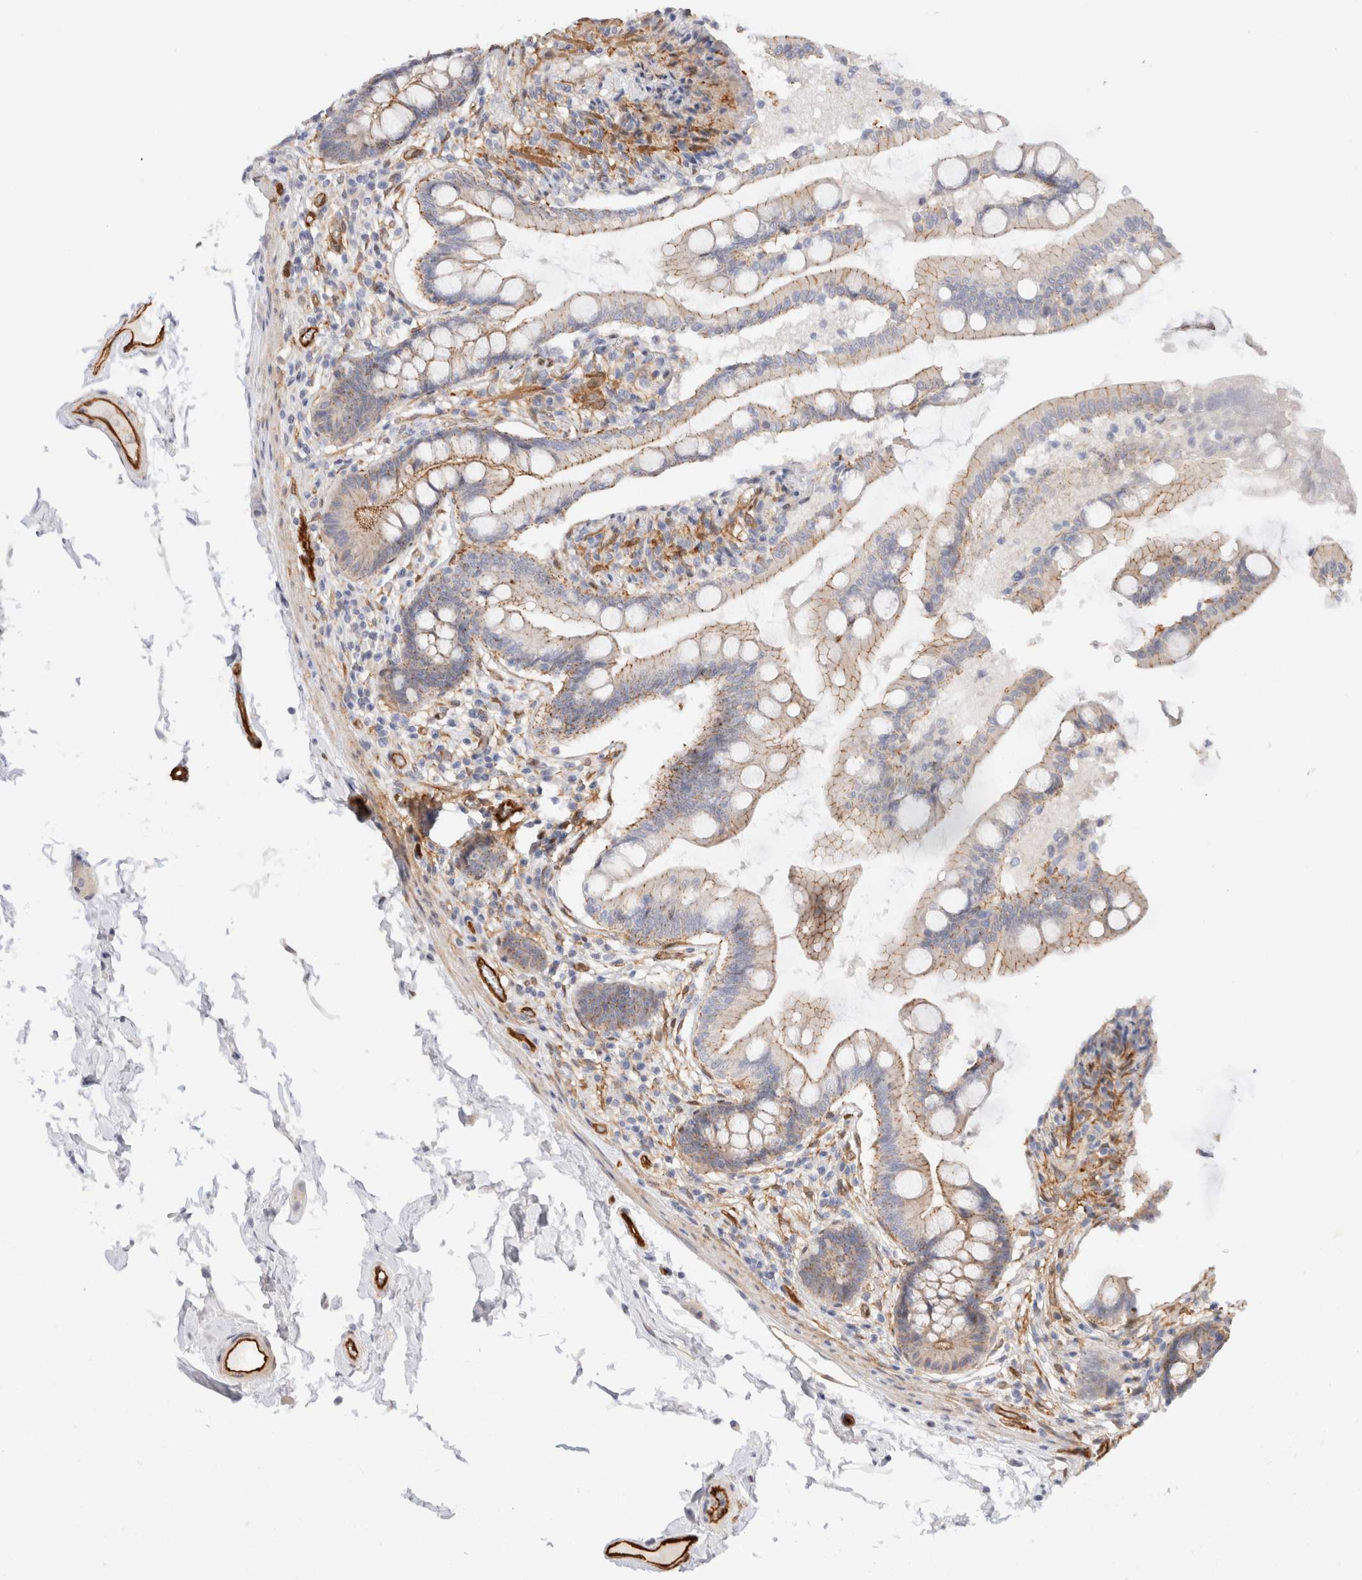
{"staining": {"intensity": "weak", "quantity": ">75%", "location": "cytoplasmic/membranous"}, "tissue": "small intestine", "cell_type": "Glandular cells", "image_type": "normal", "snomed": [{"axis": "morphology", "description": "Normal tissue, NOS"}, {"axis": "topography", "description": "Small intestine"}], "caption": "Protein expression by IHC reveals weak cytoplasmic/membranous positivity in about >75% of glandular cells in unremarkable small intestine. (Brightfield microscopy of DAB IHC at high magnification).", "gene": "LMCD1", "patient": {"sex": "female", "age": 56}}